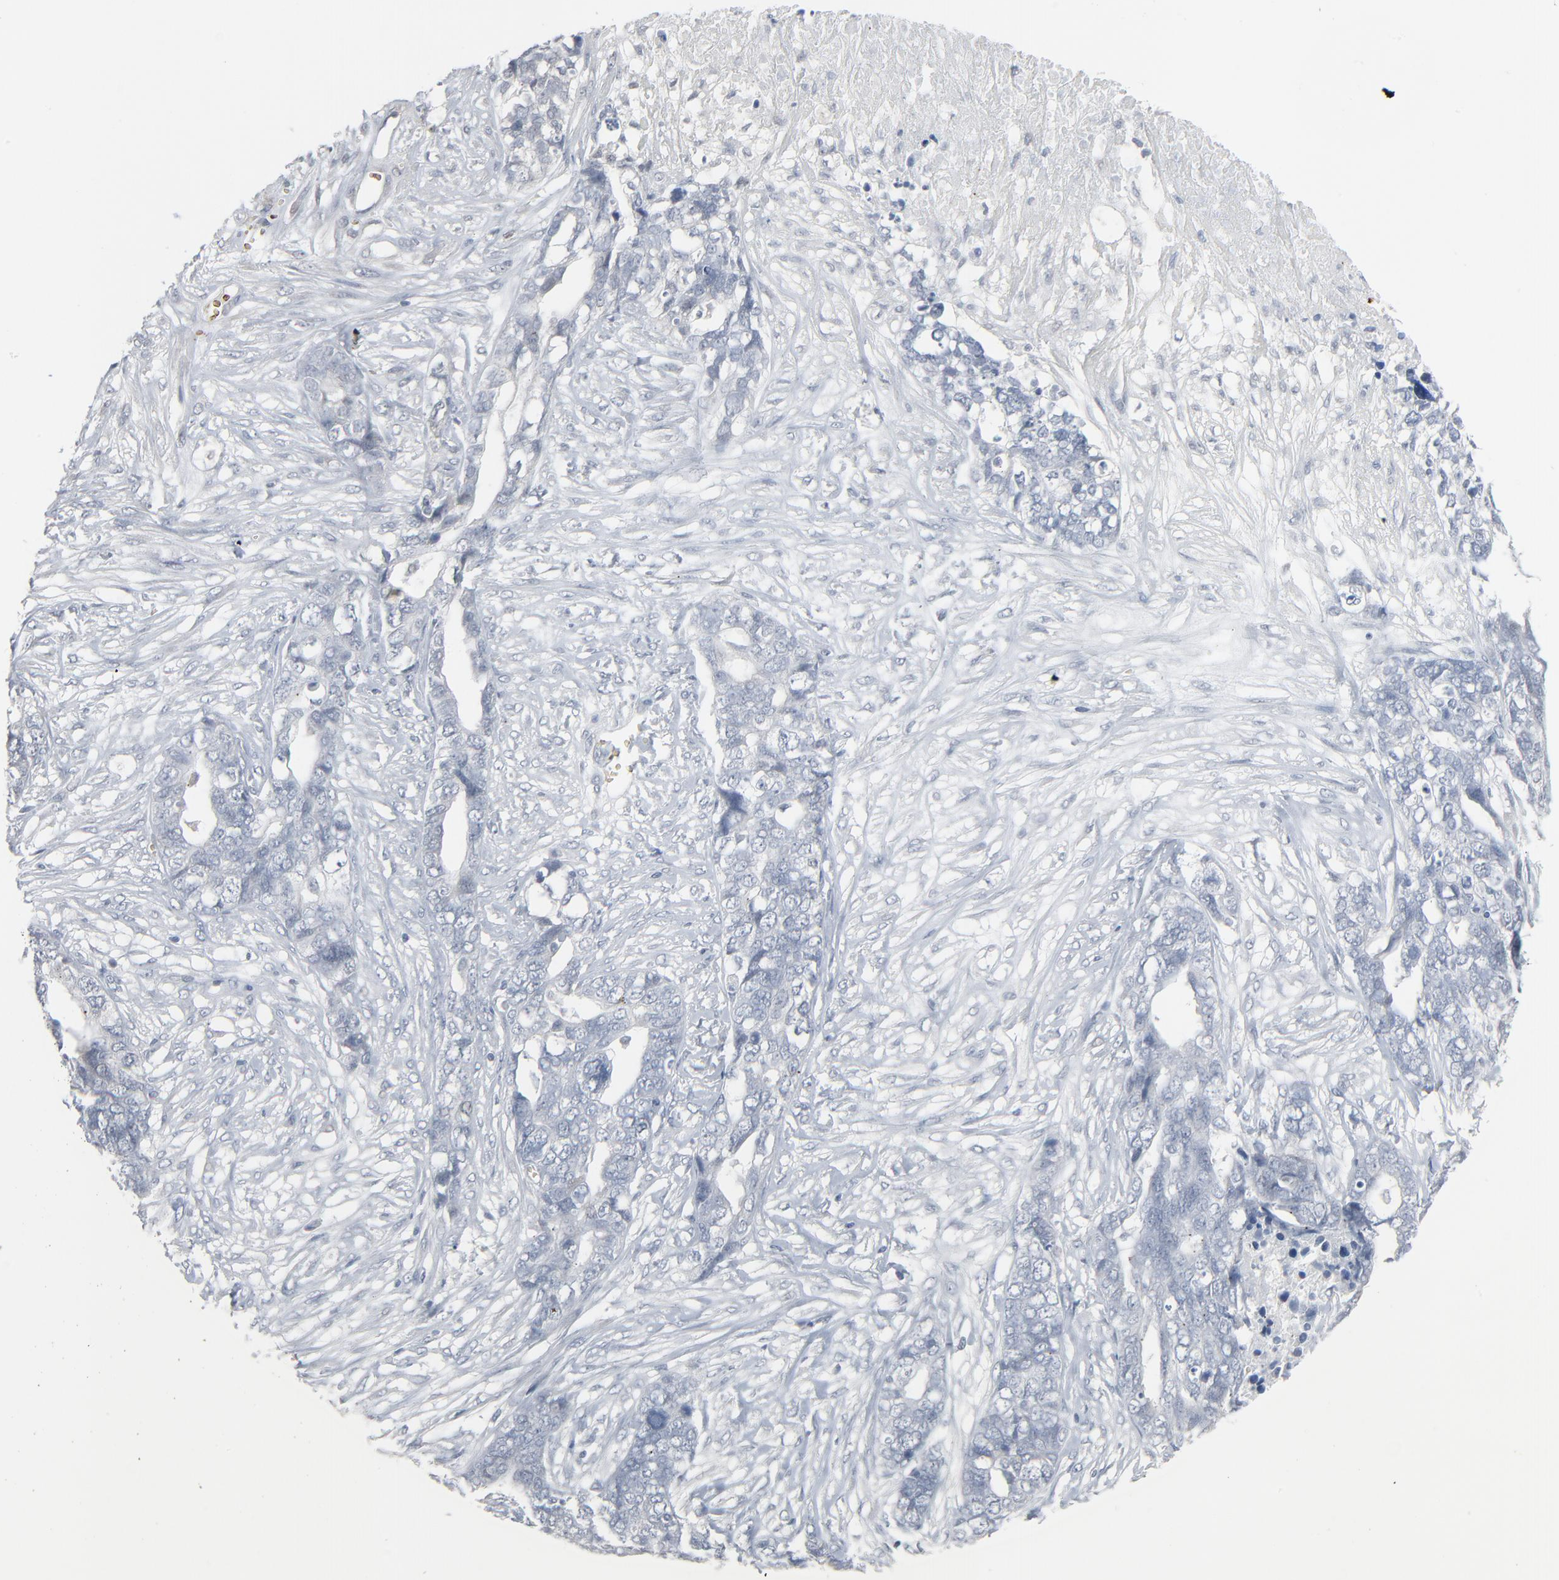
{"staining": {"intensity": "negative", "quantity": "none", "location": "none"}, "tissue": "ovarian cancer", "cell_type": "Tumor cells", "image_type": "cancer", "snomed": [{"axis": "morphology", "description": "Normal tissue, NOS"}, {"axis": "morphology", "description": "Cystadenocarcinoma, serous, NOS"}, {"axis": "topography", "description": "Fallopian tube"}, {"axis": "topography", "description": "Ovary"}], "caption": "The immunohistochemistry photomicrograph has no significant staining in tumor cells of ovarian cancer (serous cystadenocarcinoma) tissue.", "gene": "SAGE1", "patient": {"sex": "female", "age": 56}}